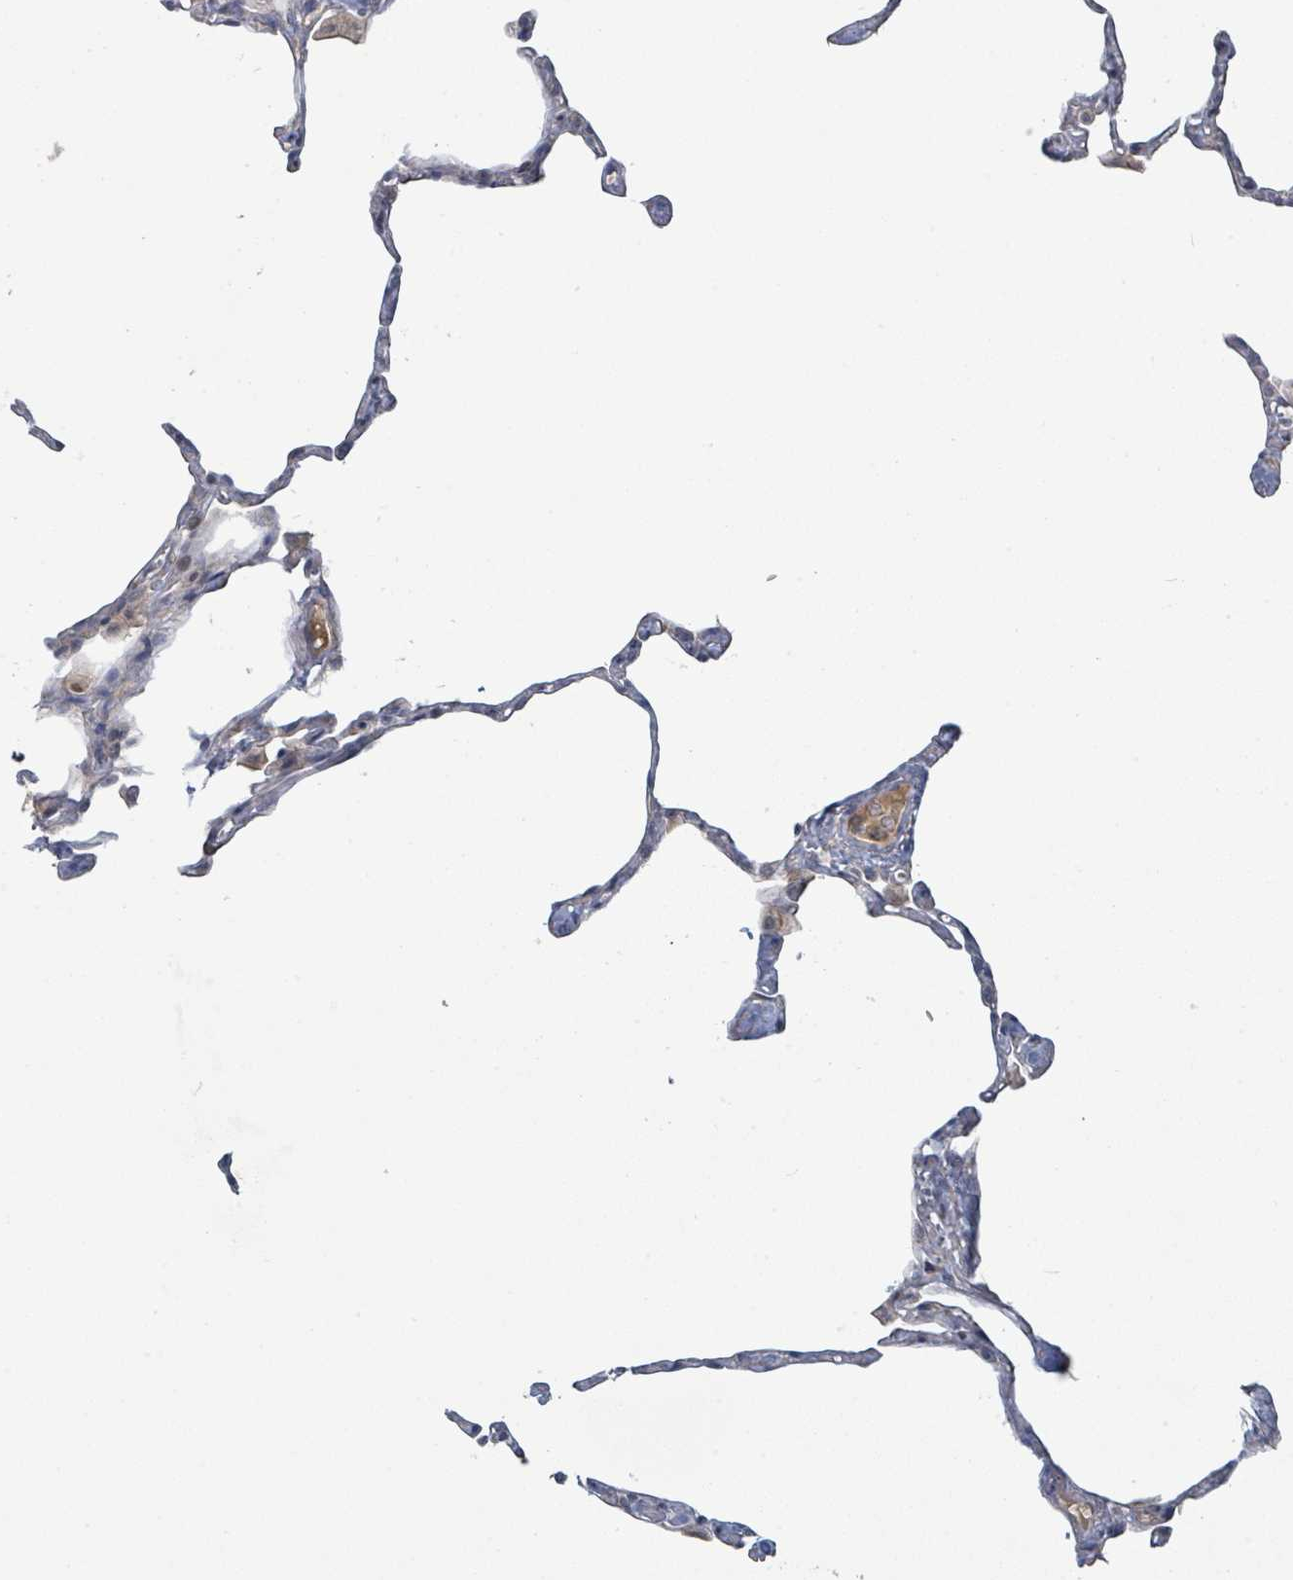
{"staining": {"intensity": "negative", "quantity": "none", "location": "none"}, "tissue": "lung", "cell_type": "Alveolar cells", "image_type": "normal", "snomed": [{"axis": "morphology", "description": "Normal tissue, NOS"}, {"axis": "topography", "description": "Lung"}], "caption": "Immunohistochemistry (IHC) image of unremarkable lung: human lung stained with DAB (3,3'-diaminobenzidine) displays no significant protein staining in alveolar cells. (Stains: DAB (3,3'-diaminobenzidine) immunohistochemistry with hematoxylin counter stain, Microscopy: brightfield microscopy at high magnification).", "gene": "COL5A3", "patient": {"sex": "male", "age": 65}}